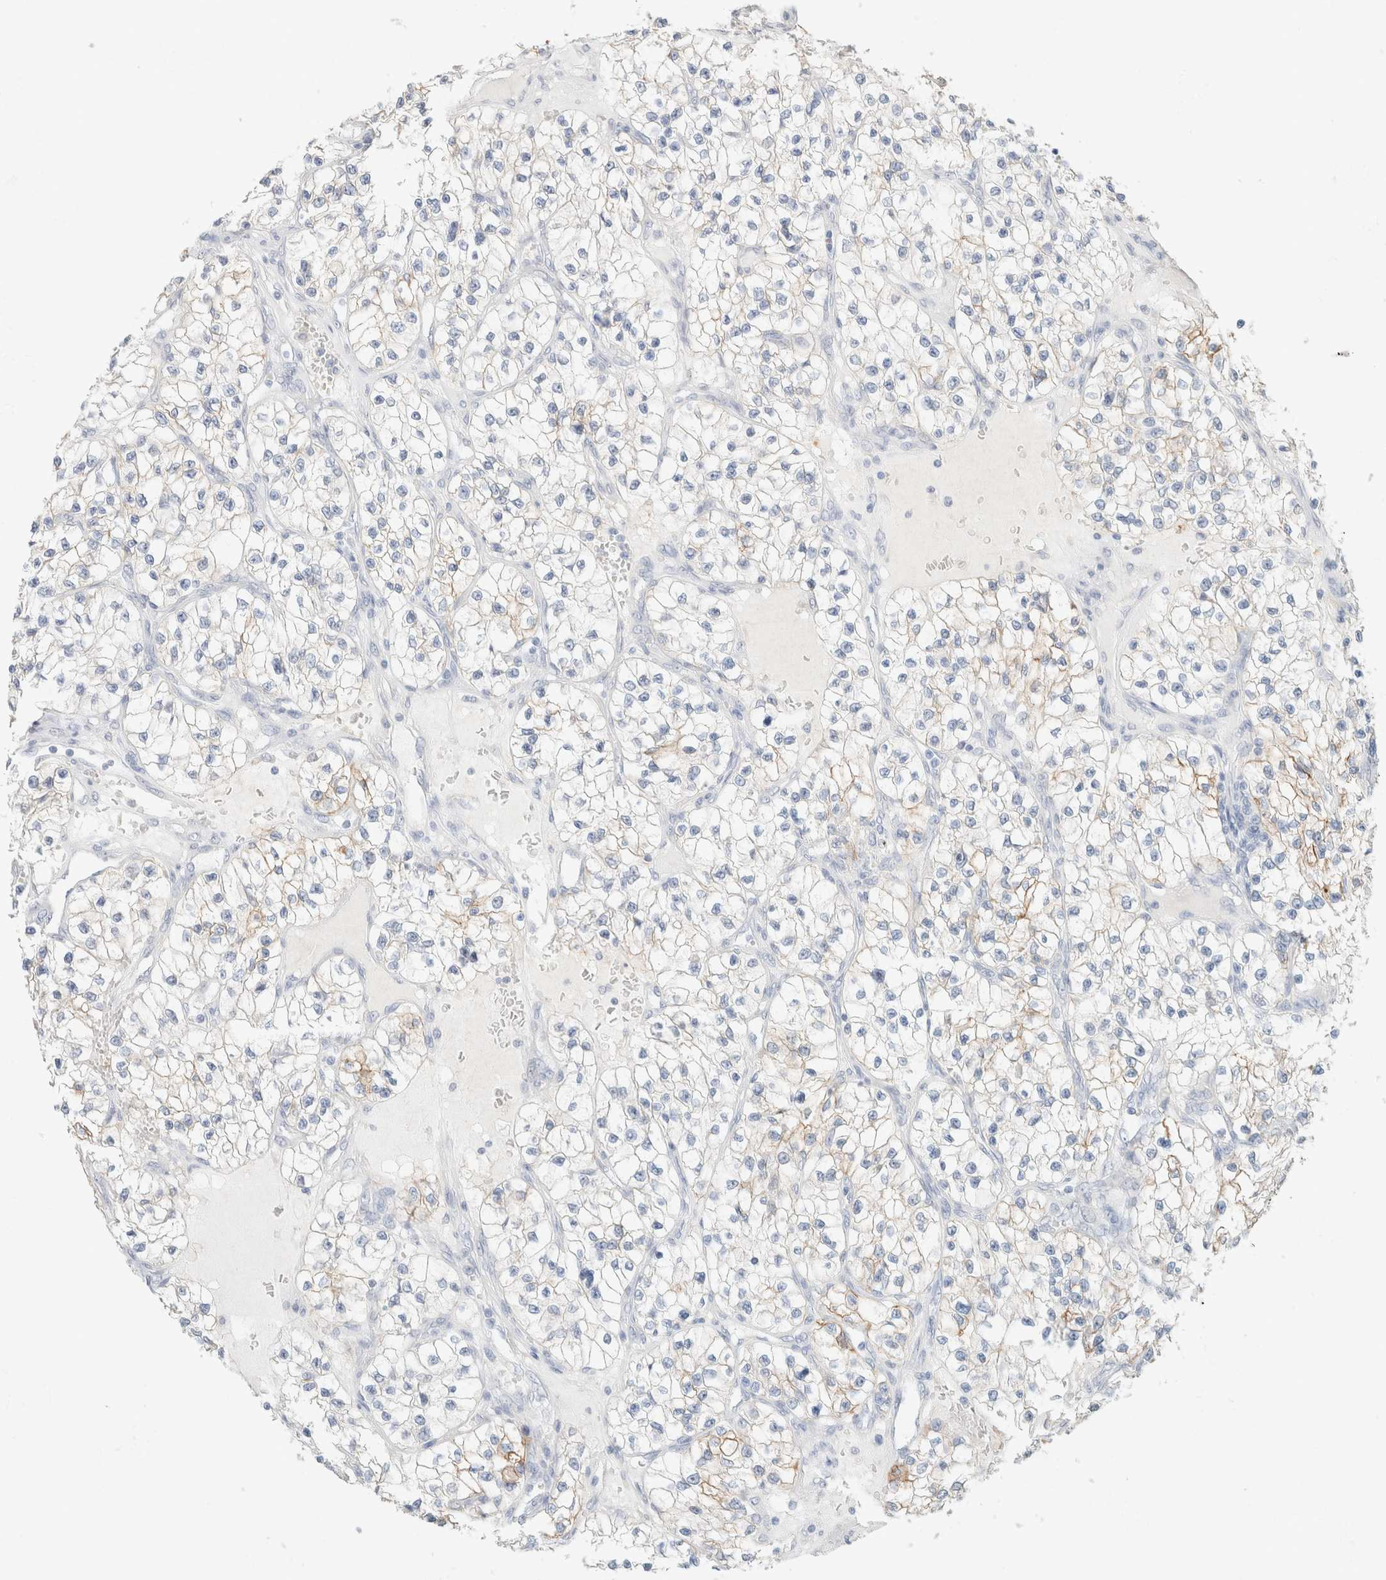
{"staining": {"intensity": "moderate", "quantity": "<25%", "location": "cytoplasmic/membranous"}, "tissue": "renal cancer", "cell_type": "Tumor cells", "image_type": "cancer", "snomed": [{"axis": "morphology", "description": "Adenocarcinoma, NOS"}, {"axis": "topography", "description": "Kidney"}], "caption": "The image demonstrates a brown stain indicating the presence of a protein in the cytoplasmic/membranous of tumor cells in renal adenocarcinoma. (brown staining indicates protein expression, while blue staining denotes nuclei).", "gene": "CA12", "patient": {"sex": "female", "age": 57}}